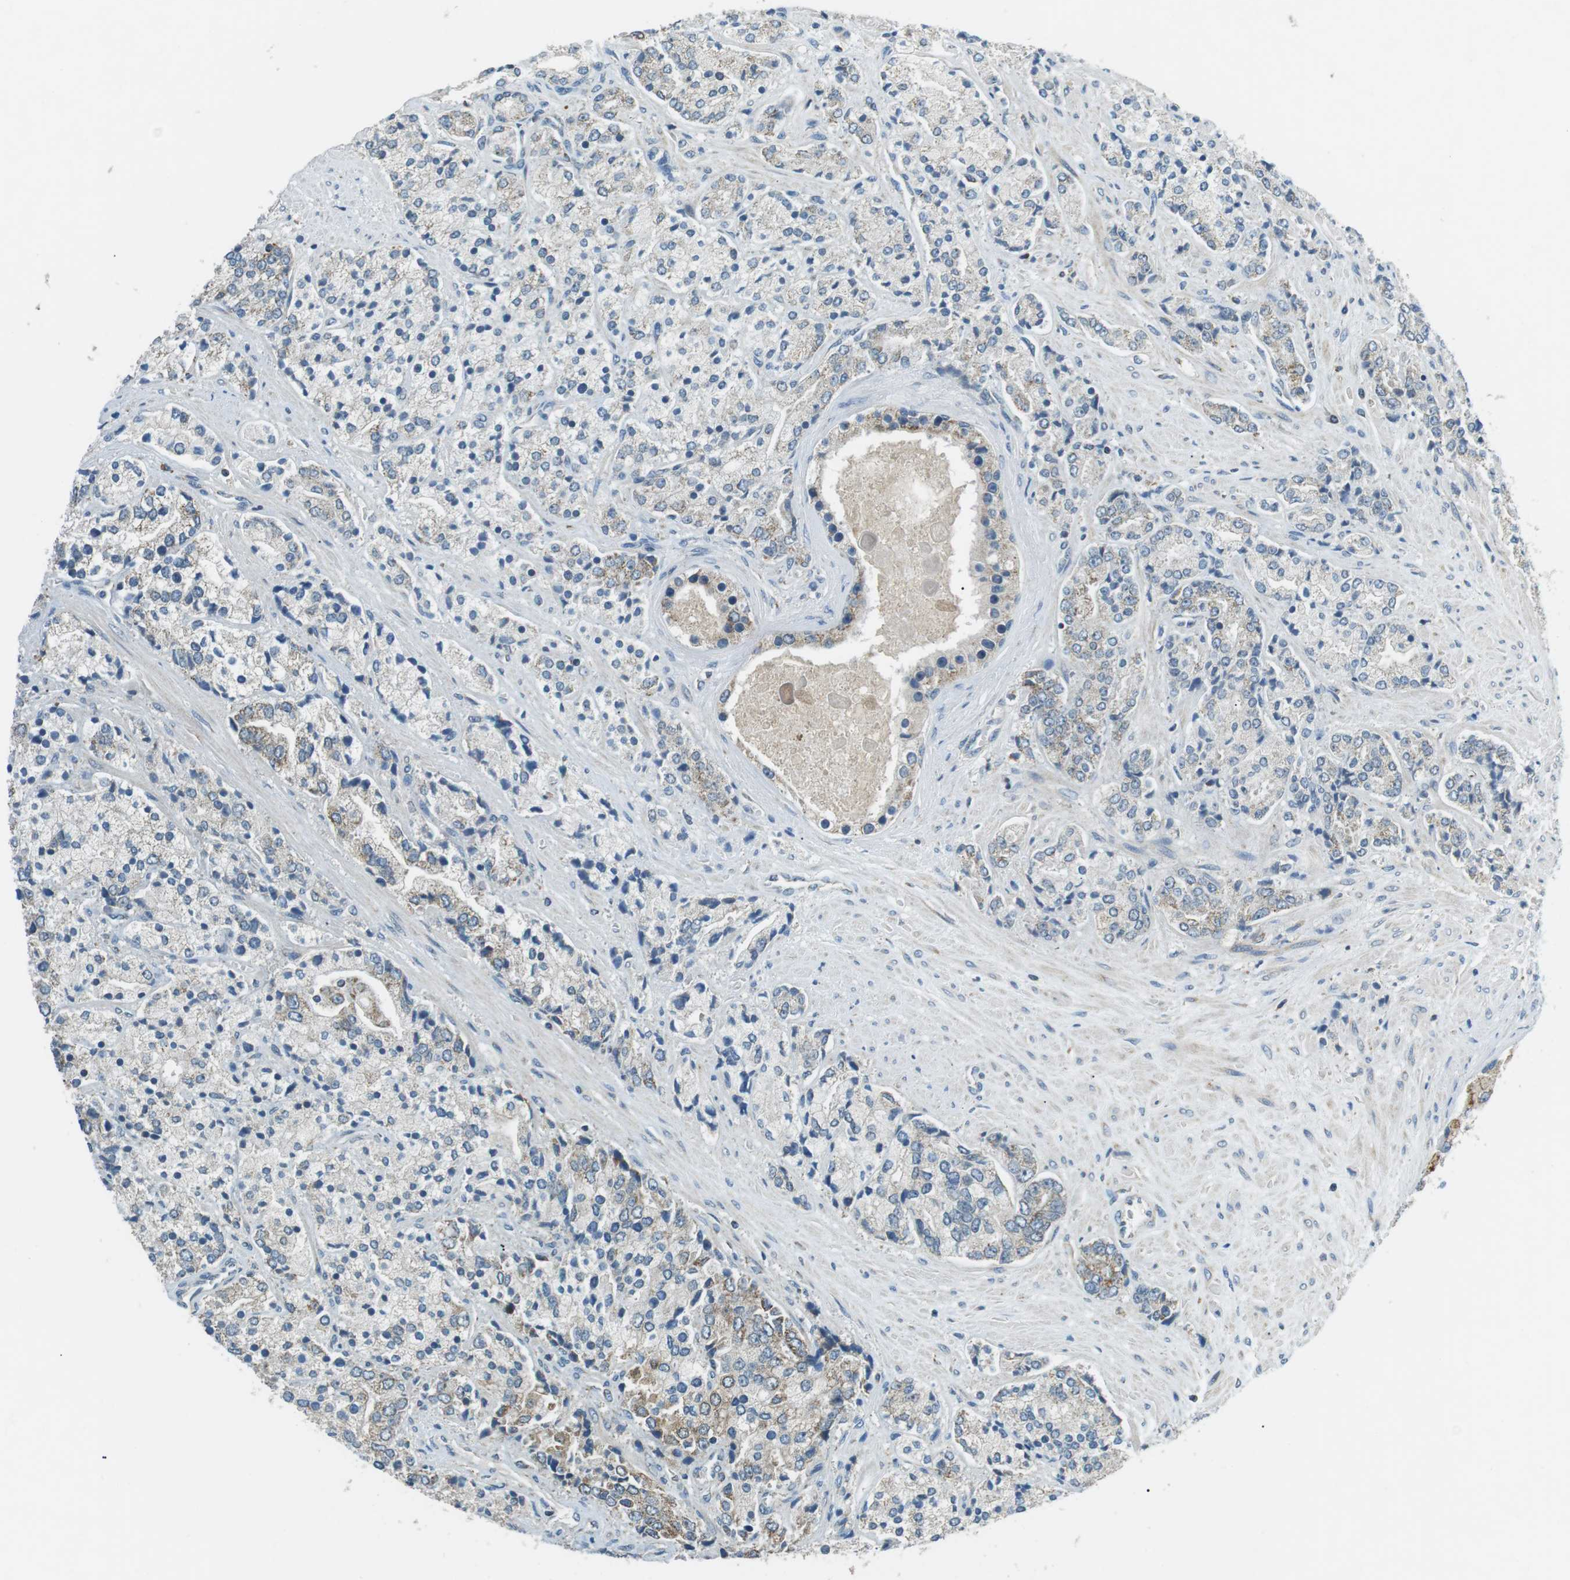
{"staining": {"intensity": "weak", "quantity": "25%-75%", "location": "cytoplasmic/membranous"}, "tissue": "prostate cancer", "cell_type": "Tumor cells", "image_type": "cancer", "snomed": [{"axis": "morphology", "description": "Adenocarcinoma, High grade"}, {"axis": "topography", "description": "Prostate"}], "caption": "Prostate cancer (adenocarcinoma (high-grade)) stained with immunohistochemistry (IHC) shows weak cytoplasmic/membranous positivity in about 25%-75% of tumor cells. Immunohistochemistry (ihc) stains the protein of interest in brown and the nuclei are stained blue.", "gene": "BACE1", "patient": {"sex": "male", "age": 71}}